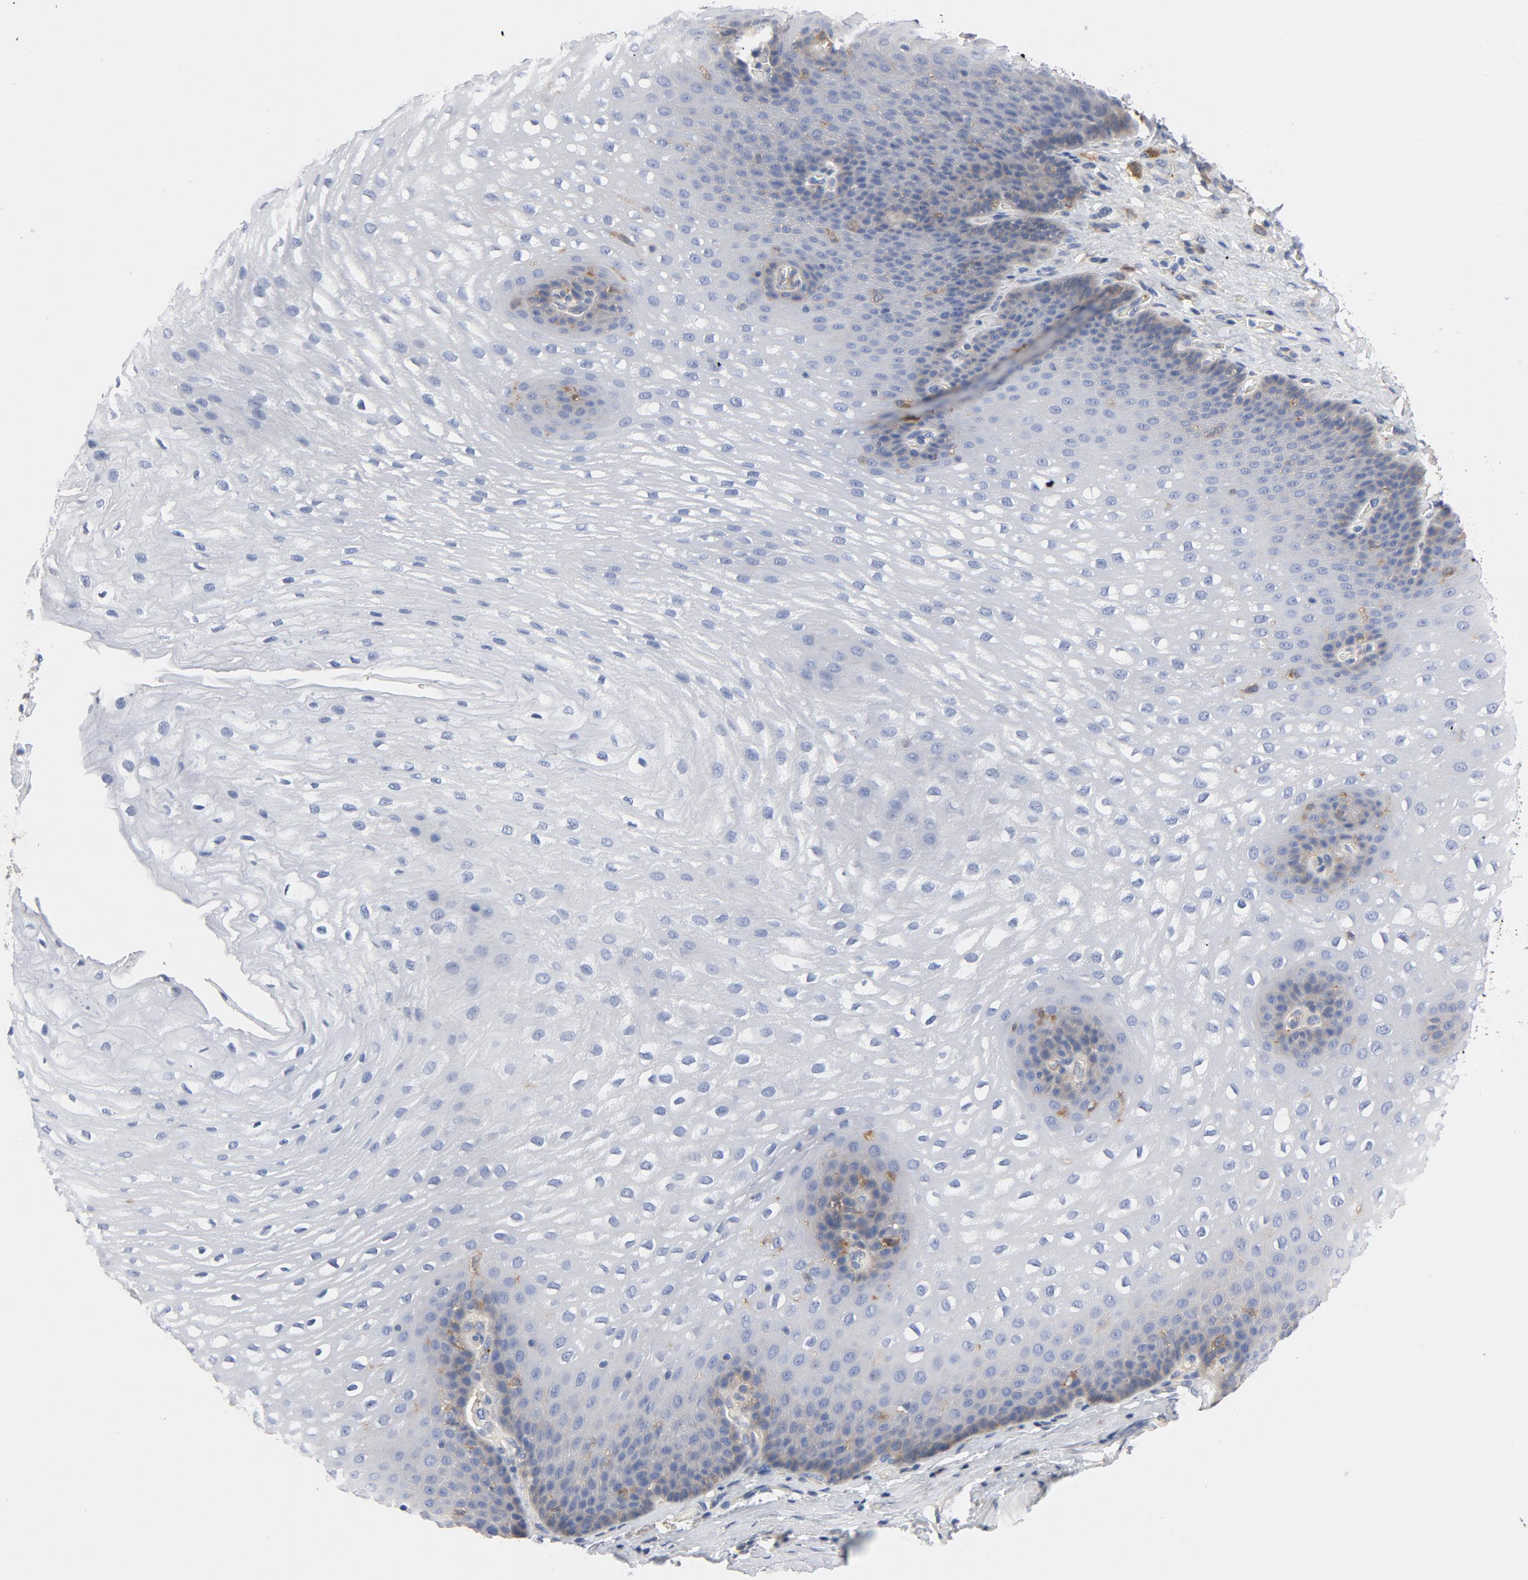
{"staining": {"intensity": "weak", "quantity": "25%-75%", "location": "cytoplasmic/membranous"}, "tissue": "esophagus", "cell_type": "Squamous epithelial cells", "image_type": "normal", "snomed": [{"axis": "morphology", "description": "Normal tissue, NOS"}, {"axis": "topography", "description": "Esophagus"}], "caption": "DAB (3,3'-diaminobenzidine) immunohistochemical staining of benign esophagus reveals weak cytoplasmic/membranous protein positivity in approximately 25%-75% of squamous epithelial cells.", "gene": "SRC", "patient": {"sex": "male", "age": 48}}